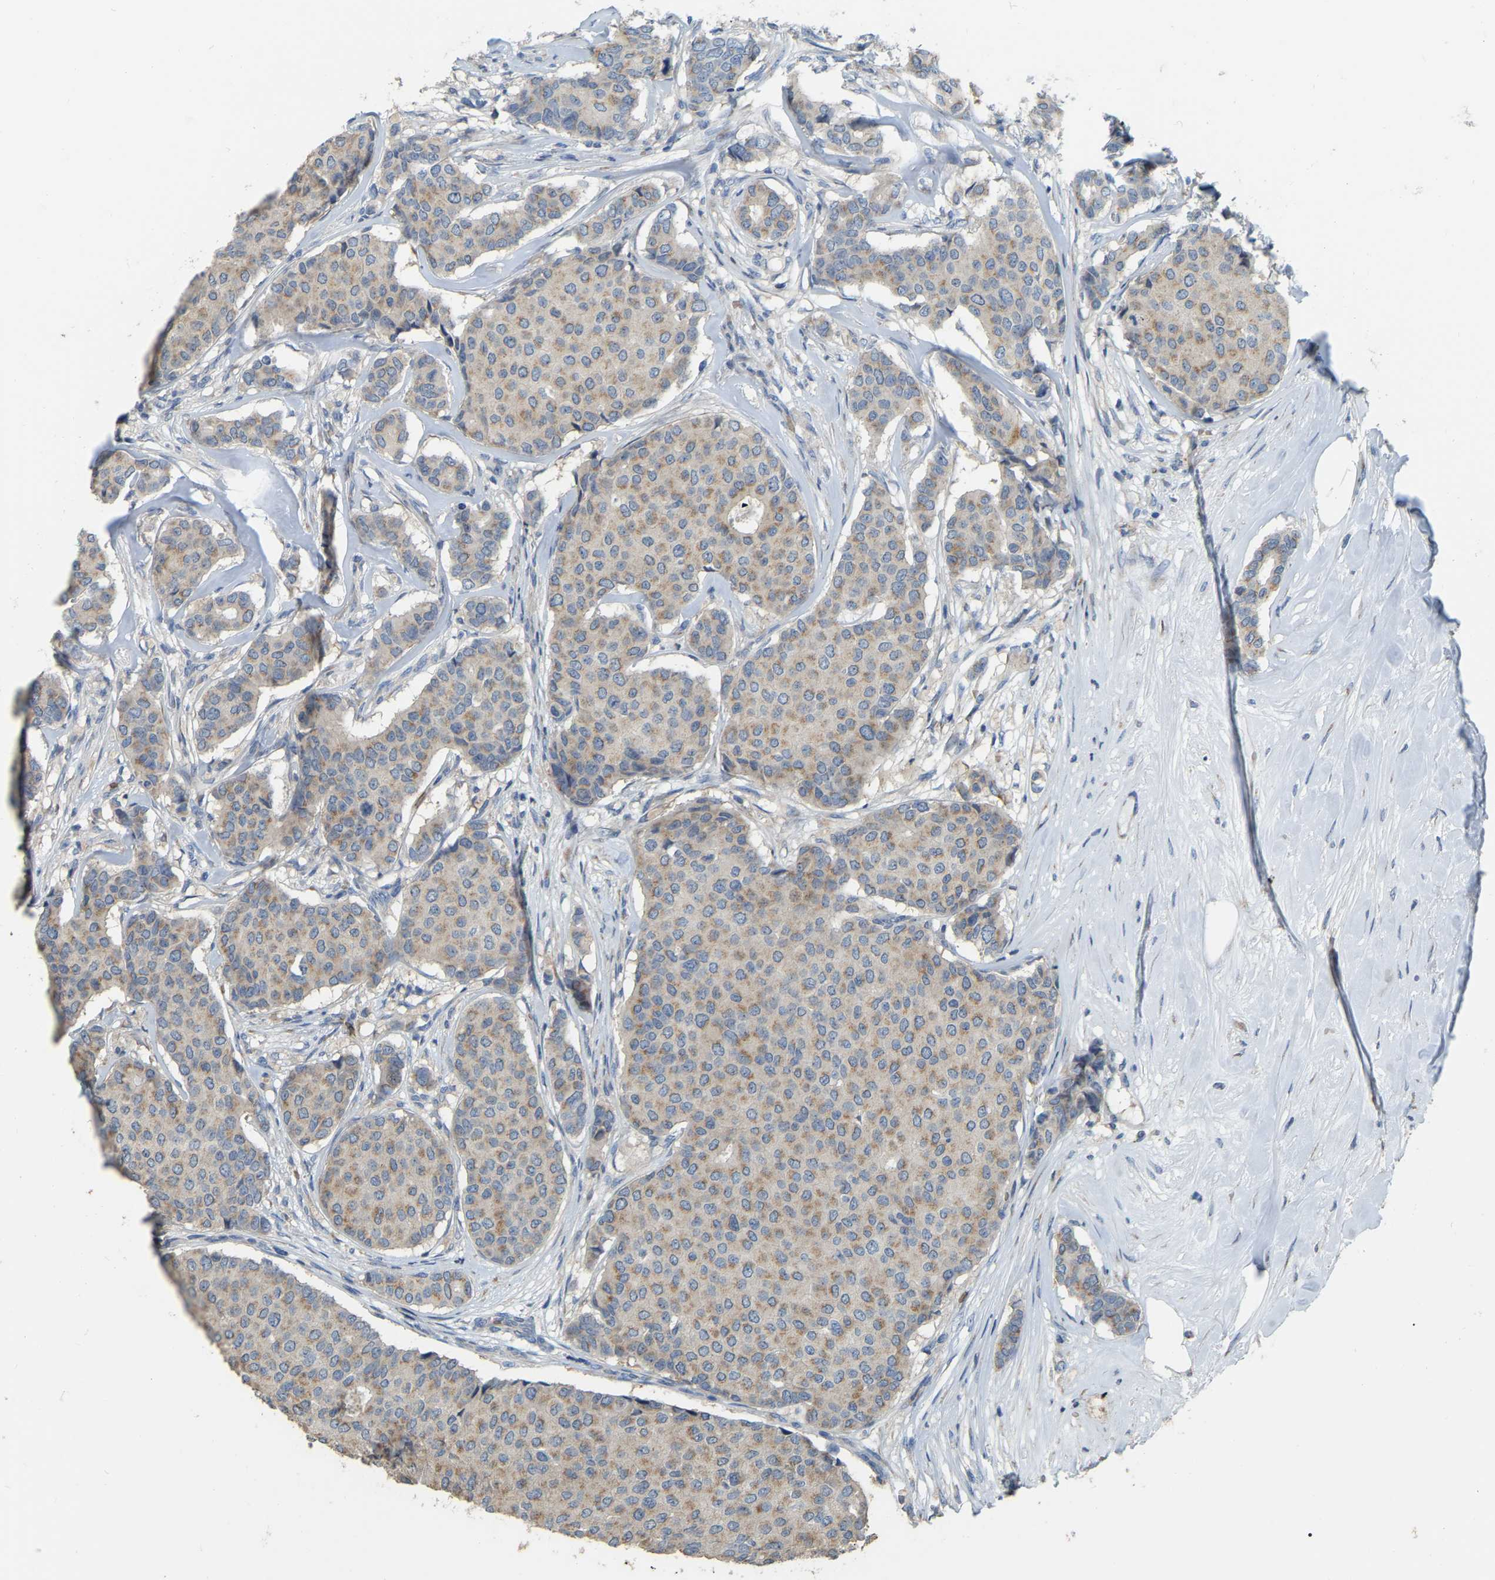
{"staining": {"intensity": "weak", "quantity": ">75%", "location": "cytoplasmic/membranous"}, "tissue": "breast cancer", "cell_type": "Tumor cells", "image_type": "cancer", "snomed": [{"axis": "morphology", "description": "Duct carcinoma"}, {"axis": "topography", "description": "Breast"}], "caption": "Breast cancer stained with a brown dye exhibits weak cytoplasmic/membranous positive positivity in about >75% of tumor cells.", "gene": "CFAP298", "patient": {"sex": "female", "age": 75}}